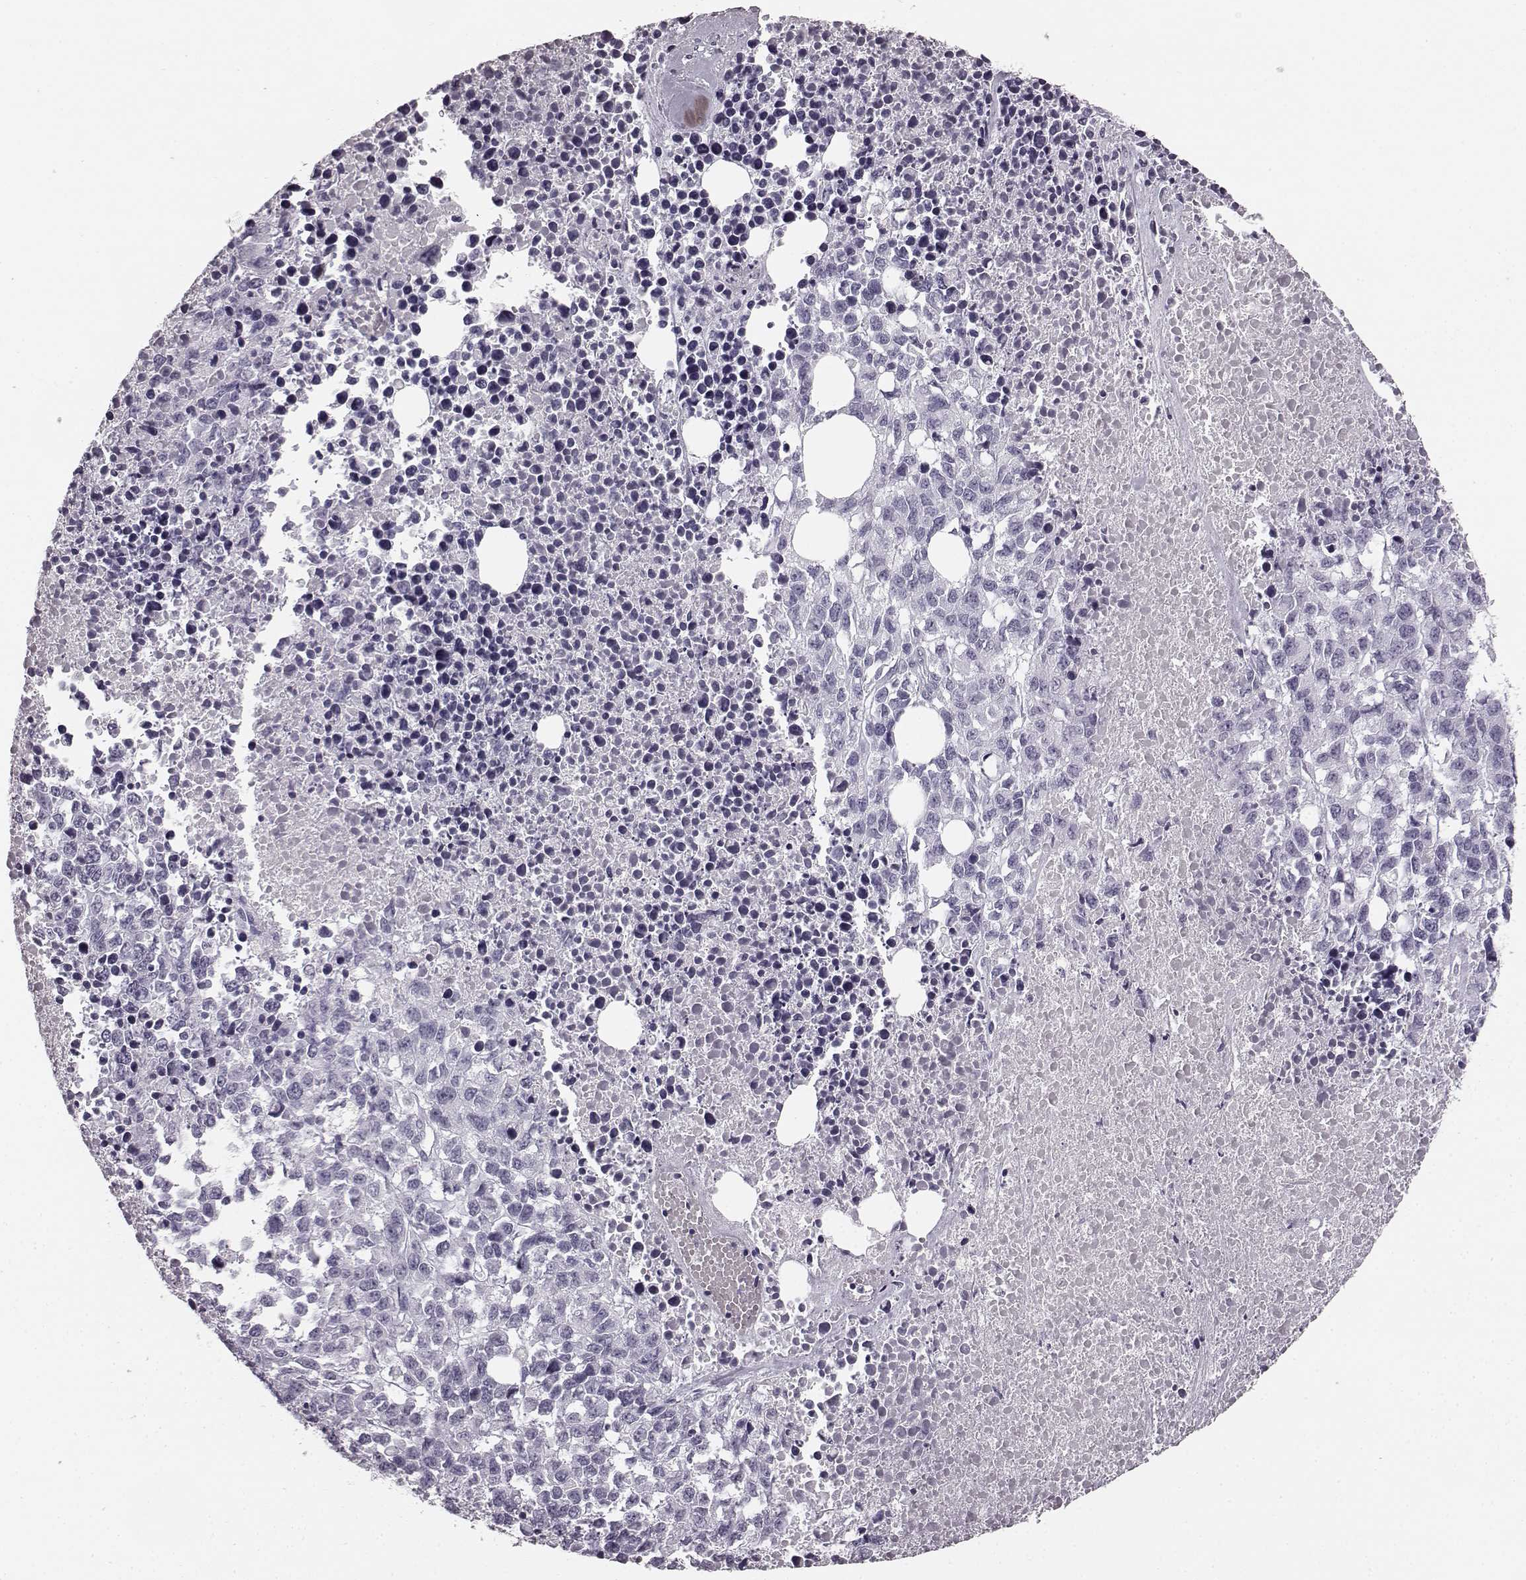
{"staining": {"intensity": "negative", "quantity": "none", "location": "none"}, "tissue": "melanoma", "cell_type": "Tumor cells", "image_type": "cancer", "snomed": [{"axis": "morphology", "description": "Malignant melanoma, Metastatic site"}, {"axis": "topography", "description": "Skin"}], "caption": "Immunohistochemistry (IHC) image of human melanoma stained for a protein (brown), which shows no expression in tumor cells.", "gene": "TMPRSS15", "patient": {"sex": "male", "age": 84}}